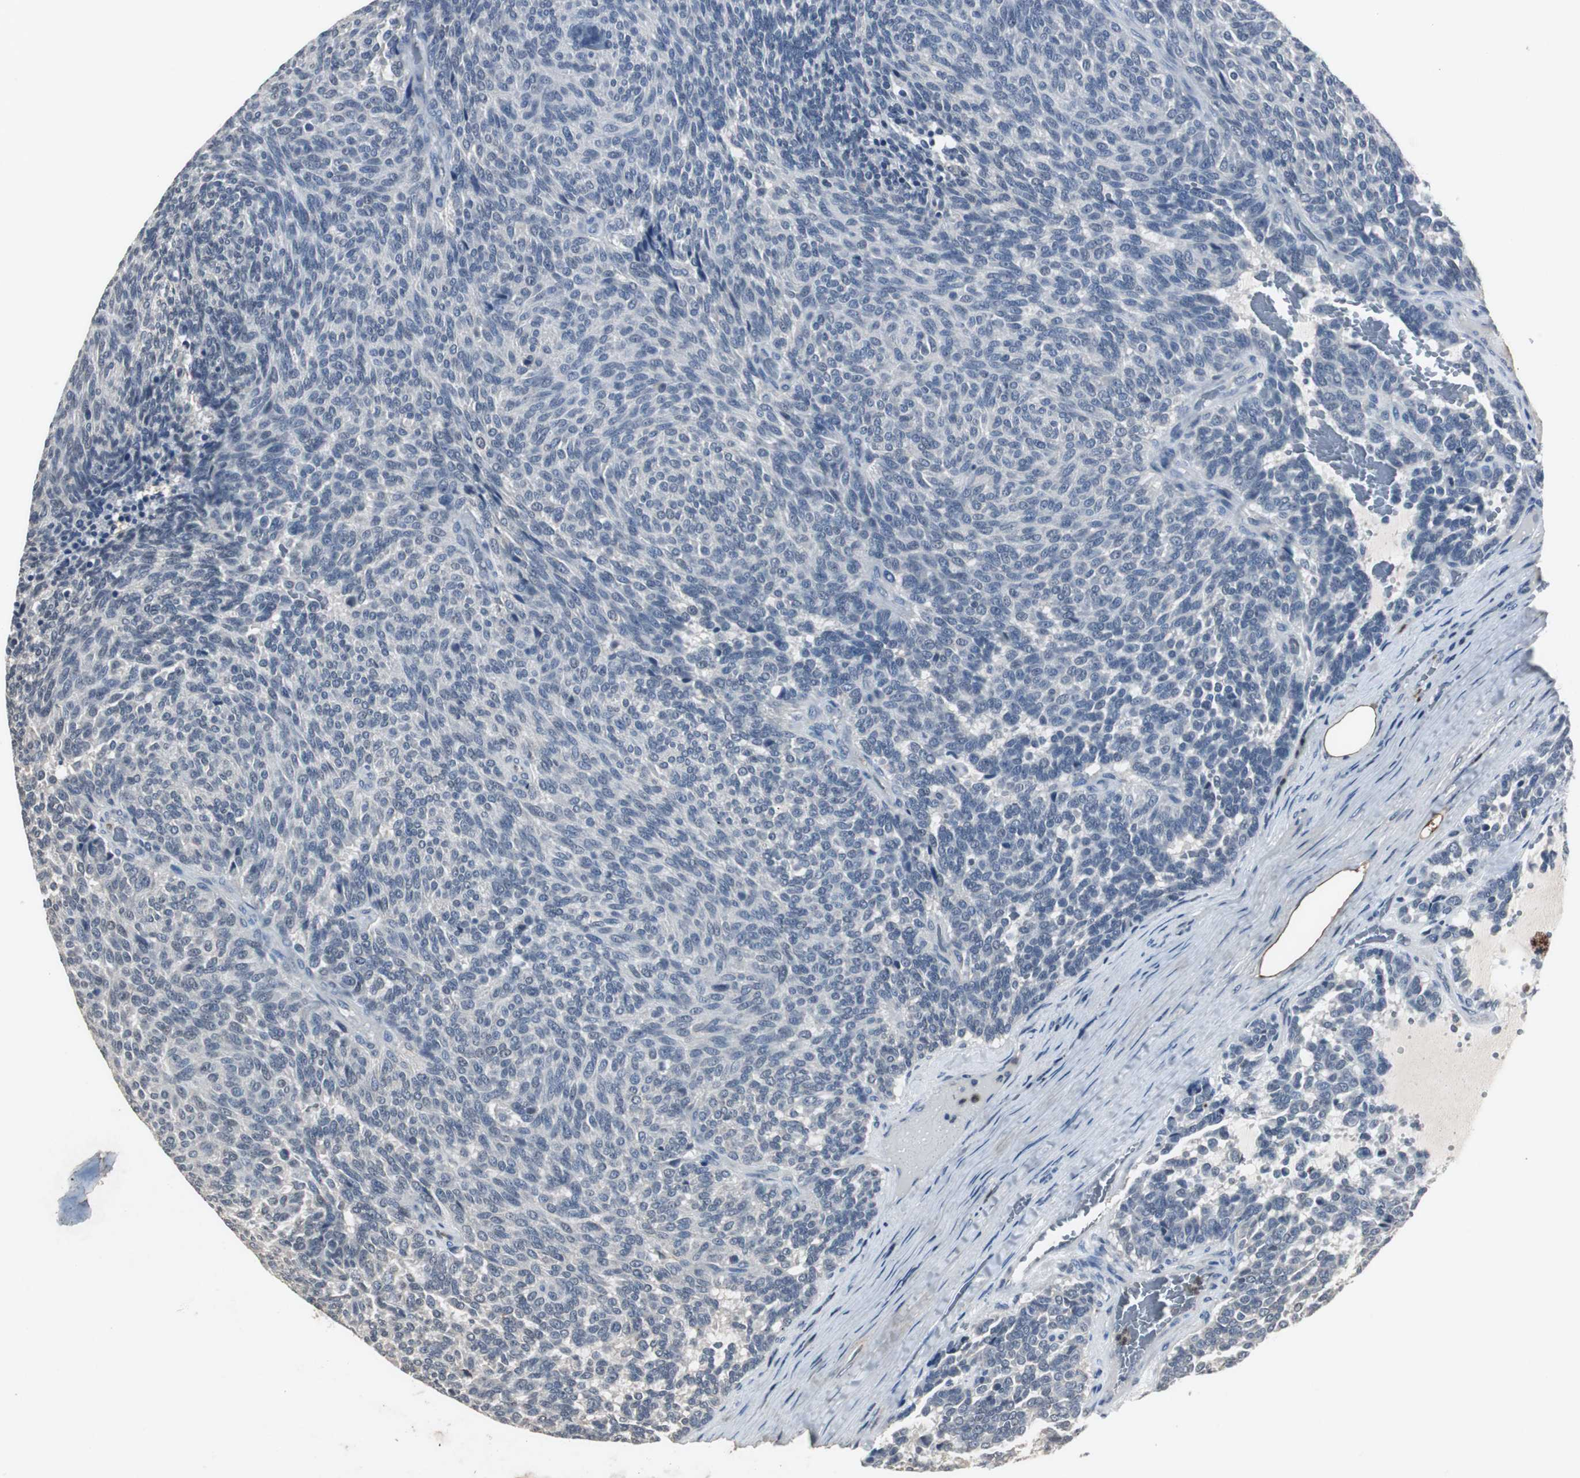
{"staining": {"intensity": "negative", "quantity": "none", "location": "none"}, "tissue": "carcinoid", "cell_type": "Tumor cells", "image_type": "cancer", "snomed": [{"axis": "morphology", "description": "Carcinoid, malignant, NOS"}, {"axis": "topography", "description": "Pancreas"}], "caption": "Carcinoid (malignant) was stained to show a protein in brown. There is no significant positivity in tumor cells.", "gene": "ADNP2", "patient": {"sex": "female", "age": 54}}